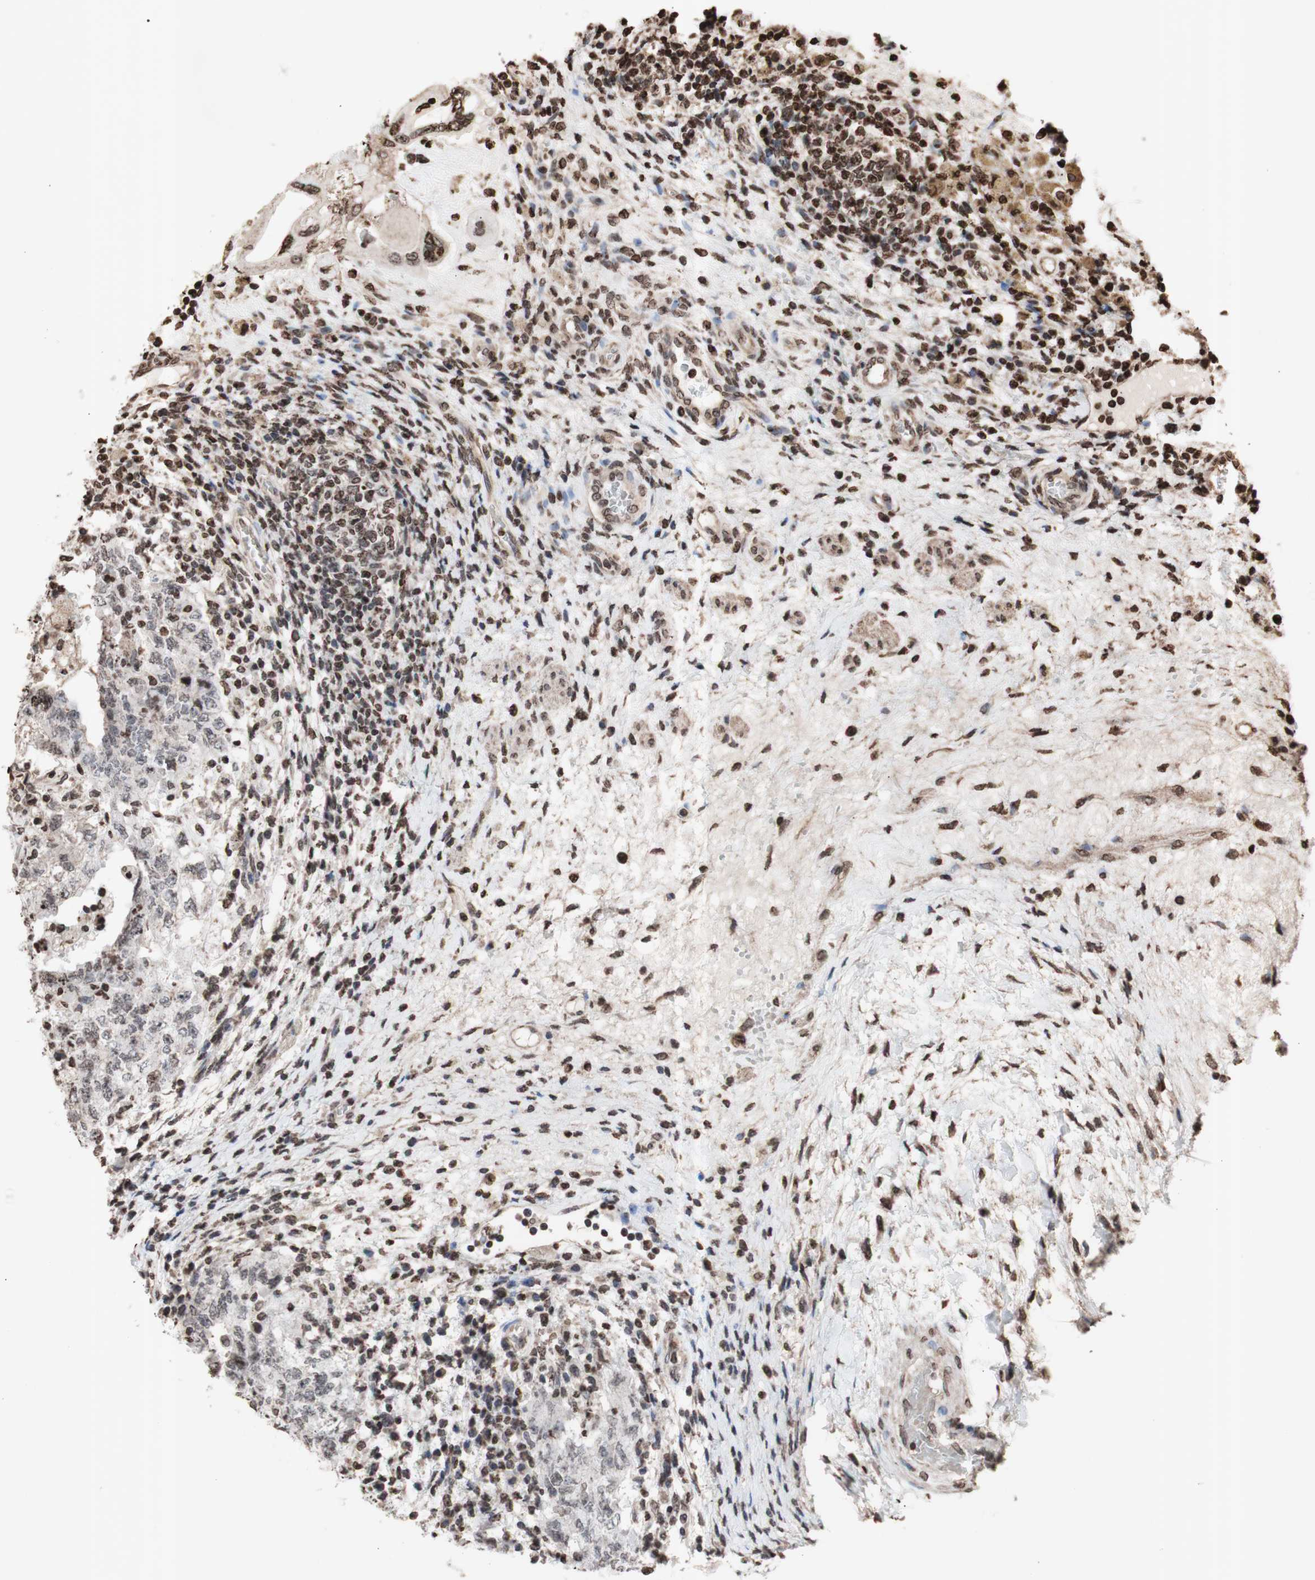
{"staining": {"intensity": "weak", "quantity": "<25%", "location": "nuclear"}, "tissue": "testis cancer", "cell_type": "Tumor cells", "image_type": "cancer", "snomed": [{"axis": "morphology", "description": "Carcinoma, Embryonal, NOS"}, {"axis": "topography", "description": "Testis"}], "caption": "Embryonal carcinoma (testis) was stained to show a protein in brown. There is no significant expression in tumor cells. (Stains: DAB (3,3'-diaminobenzidine) IHC with hematoxylin counter stain, Microscopy: brightfield microscopy at high magnification).", "gene": "SNAI2", "patient": {"sex": "male", "age": 26}}